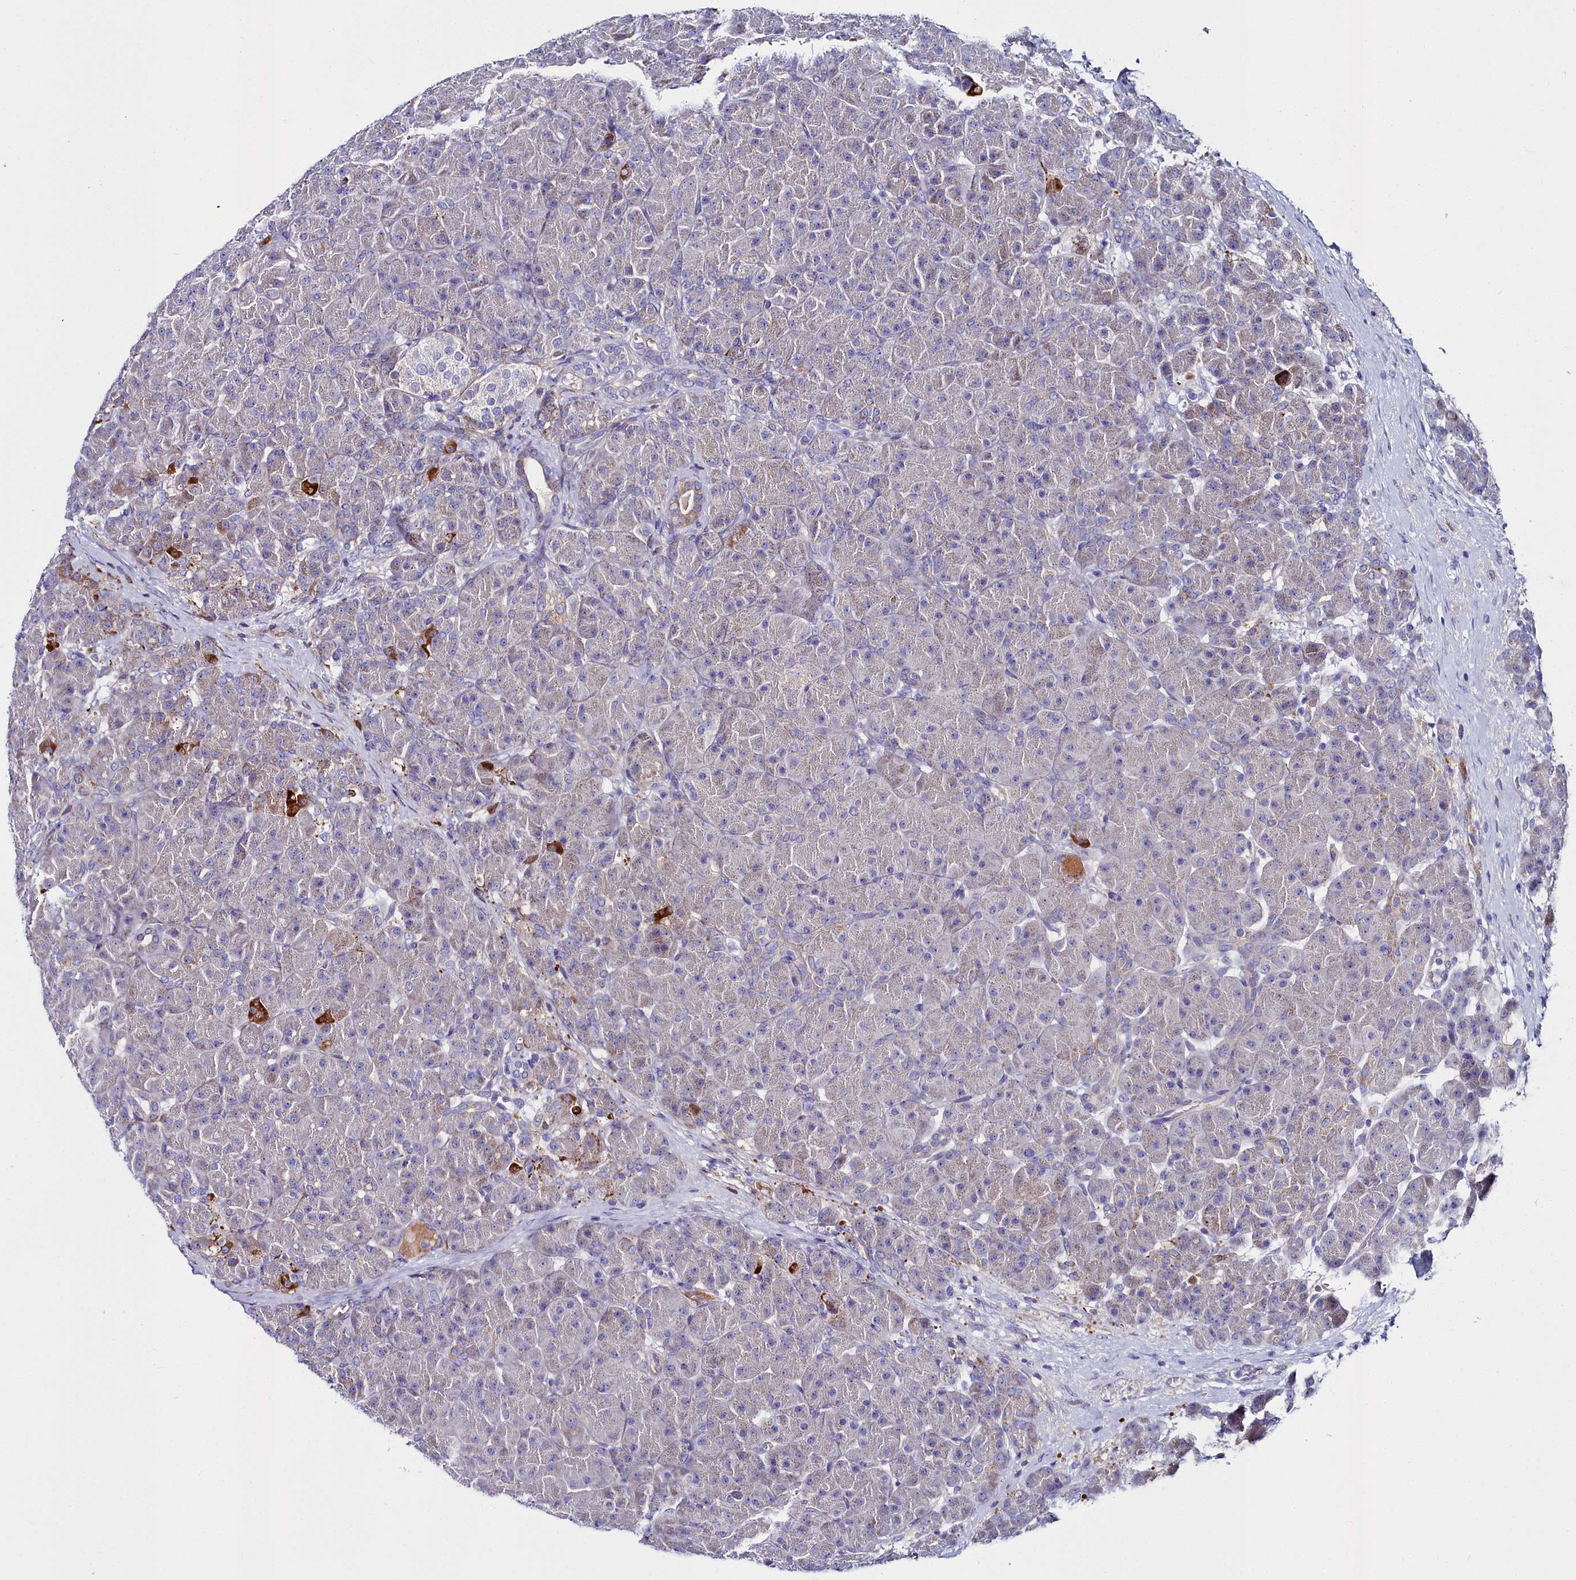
{"staining": {"intensity": "strong", "quantity": "<25%", "location": "cytoplasmic/membranous"}, "tissue": "pancreas", "cell_type": "Exocrine glandular cells", "image_type": "normal", "snomed": [{"axis": "morphology", "description": "Normal tissue, NOS"}, {"axis": "topography", "description": "Pancreas"}], "caption": "IHC histopathology image of normal pancreas stained for a protein (brown), which shows medium levels of strong cytoplasmic/membranous expression in approximately <25% of exocrine glandular cells.", "gene": "SLC49A3", "patient": {"sex": "male", "age": 66}}